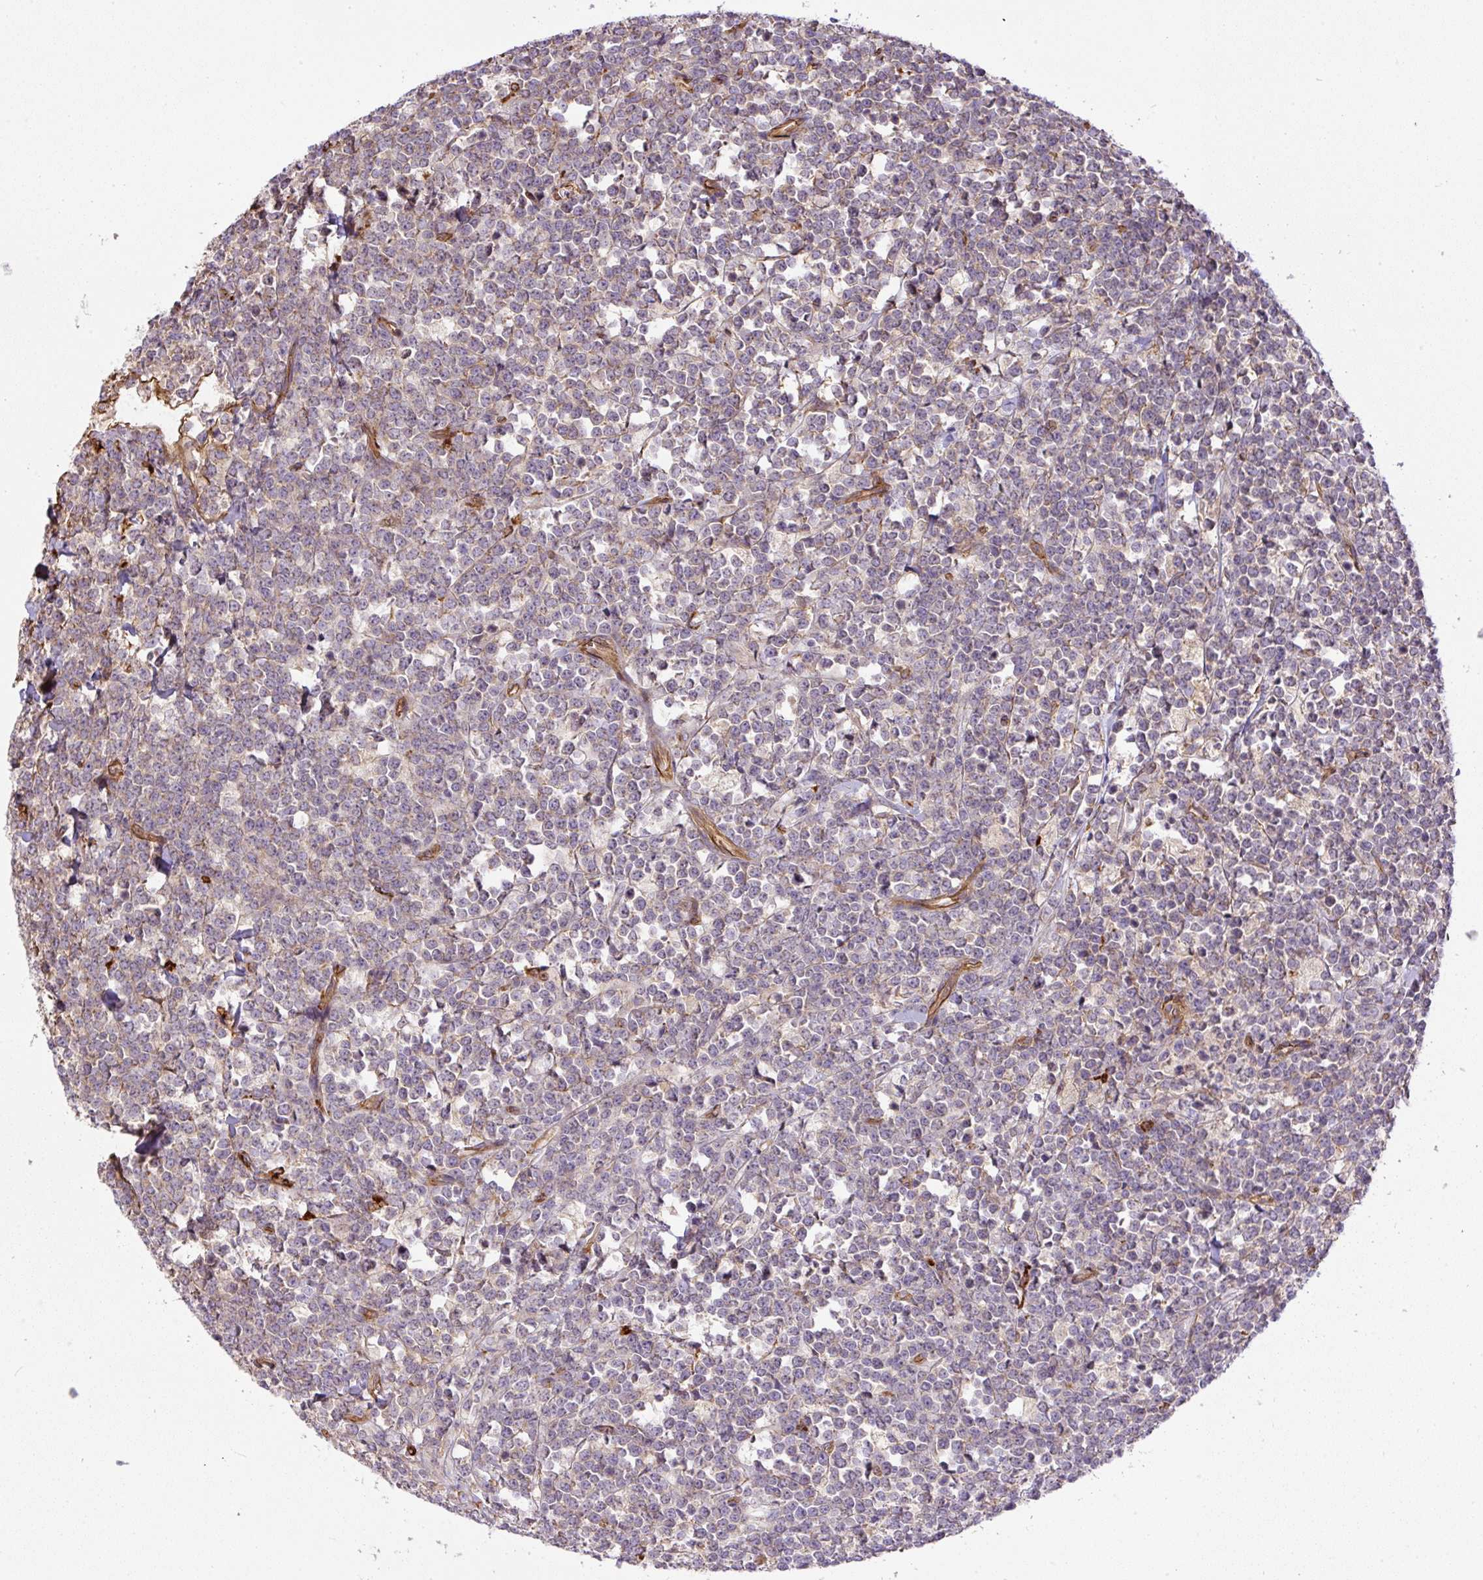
{"staining": {"intensity": "negative", "quantity": "none", "location": "none"}, "tissue": "lymphoma", "cell_type": "Tumor cells", "image_type": "cancer", "snomed": [{"axis": "morphology", "description": "Malignant lymphoma, non-Hodgkin's type, High grade"}, {"axis": "topography", "description": "Small intestine"}, {"axis": "topography", "description": "Colon"}], "caption": "Photomicrograph shows no protein positivity in tumor cells of high-grade malignant lymphoma, non-Hodgkin's type tissue. (Brightfield microscopy of DAB (3,3'-diaminobenzidine) IHC at high magnification).", "gene": "B3GALT5", "patient": {"sex": "male", "age": 8}}